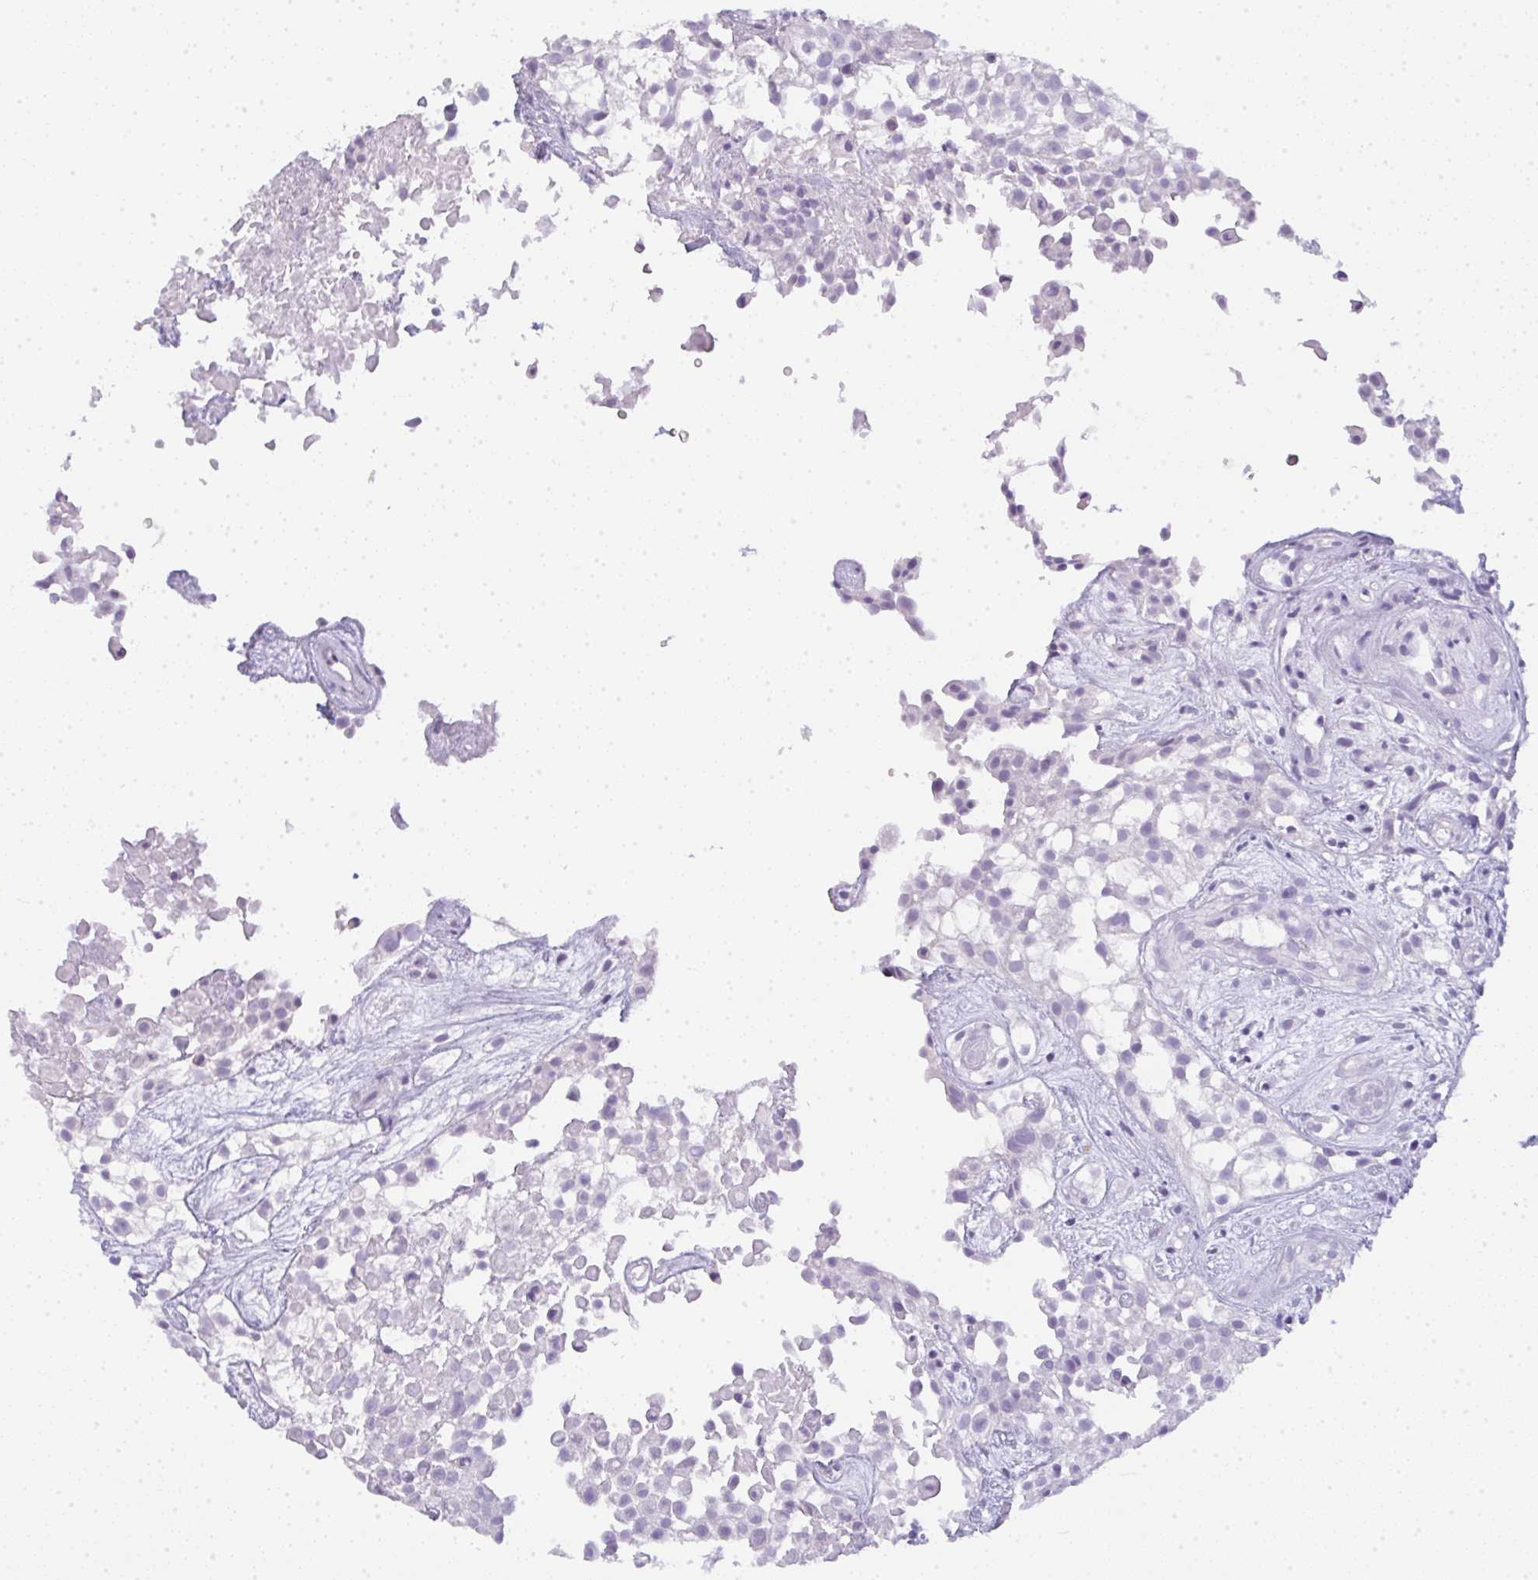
{"staining": {"intensity": "negative", "quantity": "none", "location": "none"}, "tissue": "urothelial cancer", "cell_type": "Tumor cells", "image_type": "cancer", "snomed": [{"axis": "morphology", "description": "Urothelial carcinoma, High grade"}, {"axis": "topography", "description": "Urinary bladder"}], "caption": "DAB immunohistochemical staining of human urothelial cancer exhibits no significant positivity in tumor cells. (Stains: DAB immunohistochemistry (IHC) with hematoxylin counter stain, Microscopy: brightfield microscopy at high magnification).", "gene": "LPAR4", "patient": {"sex": "male", "age": 56}}